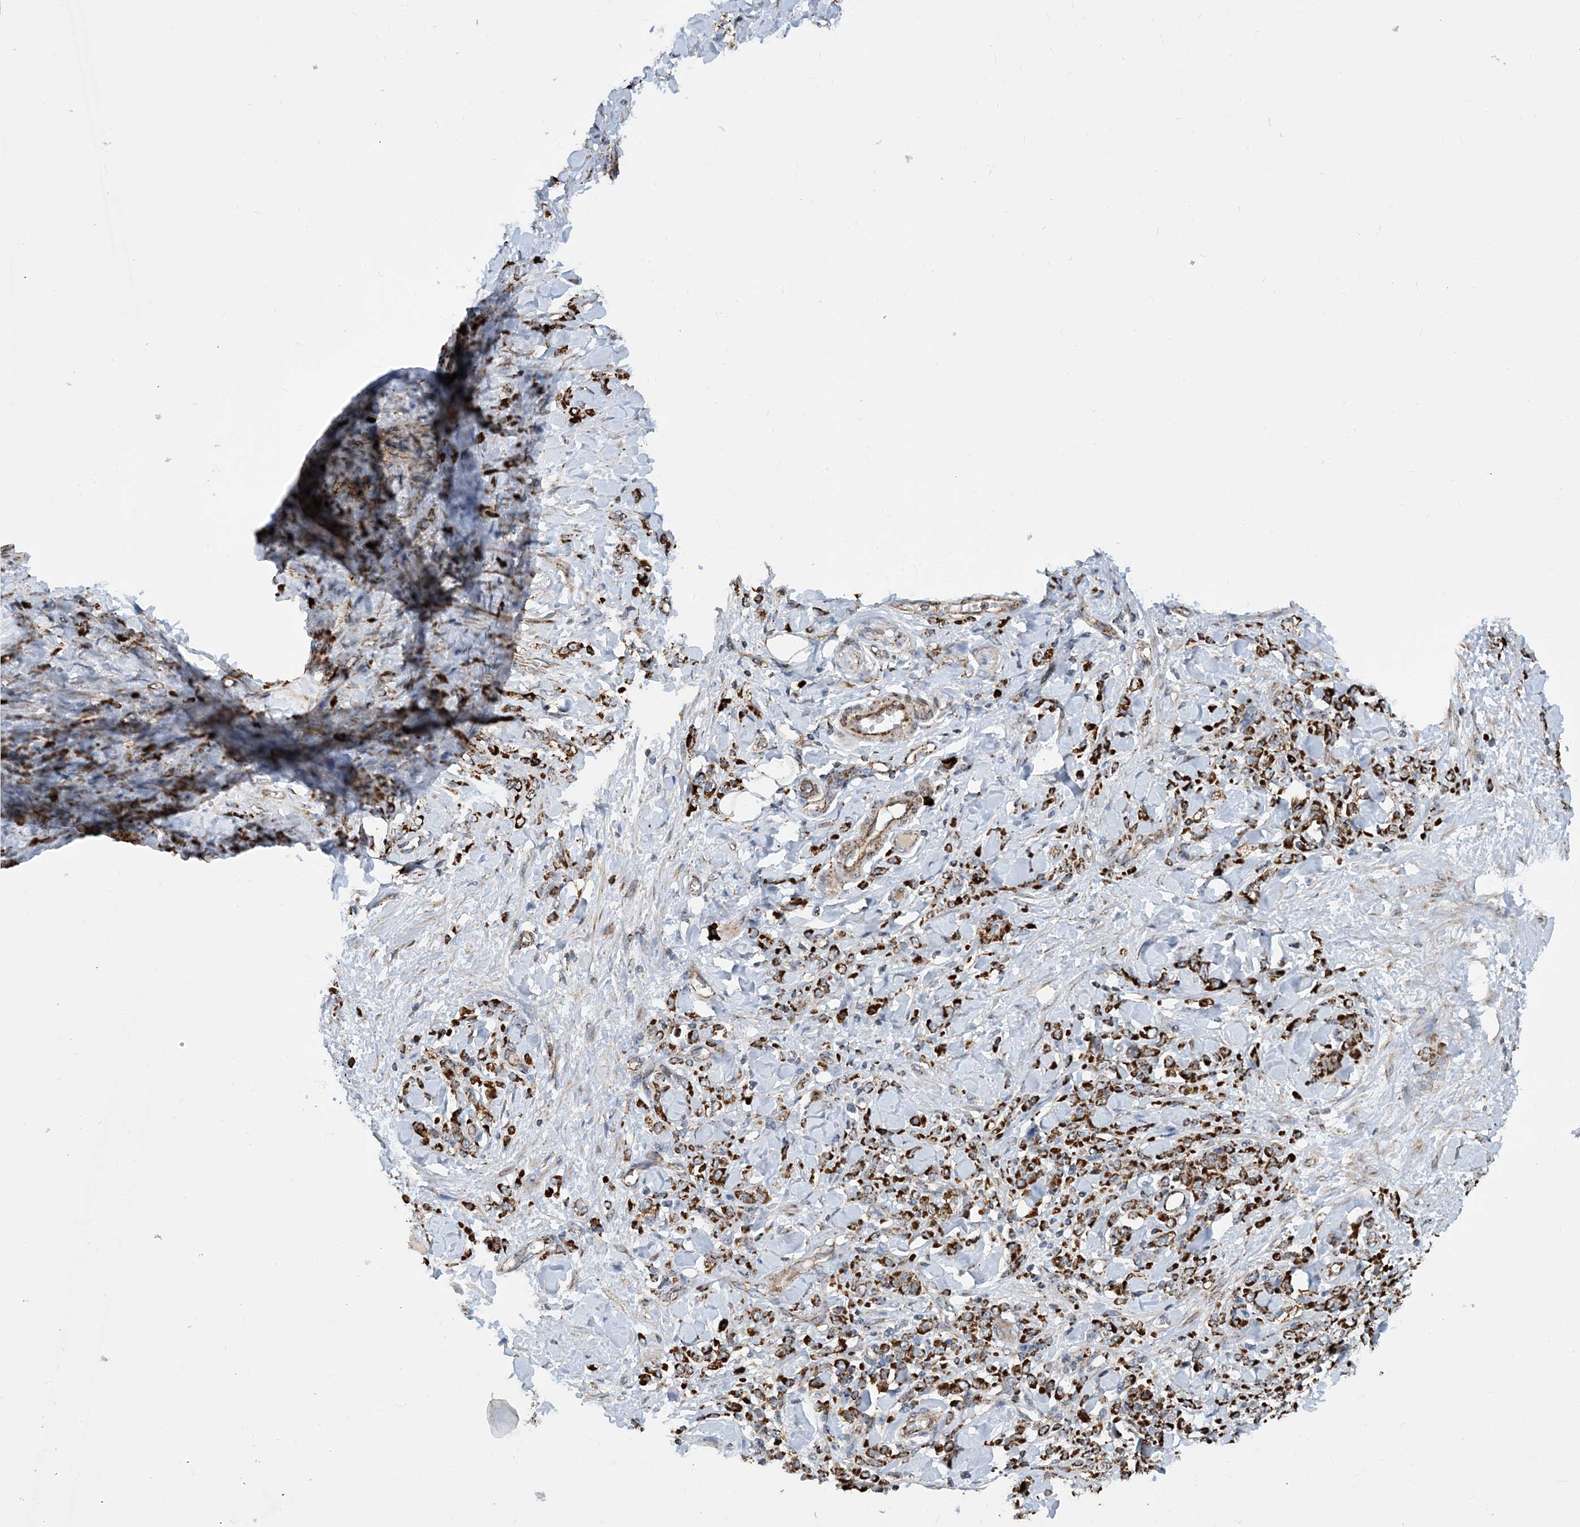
{"staining": {"intensity": "strong", "quantity": ">75%", "location": "cytoplasmic/membranous"}, "tissue": "stomach cancer", "cell_type": "Tumor cells", "image_type": "cancer", "snomed": [{"axis": "morphology", "description": "Normal tissue, NOS"}, {"axis": "morphology", "description": "Adenocarcinoma, NOS"}, {"axis": "topography", "description": "Stomach"}], "caption": "Adenocarcinoma (stomach) stained for a protein (brown) displays strong cytoplasmic/membranous positive staining in about >75% of tumor cells.", "gene": "PCDHGA1", "patient": {"sex": "male", "age": 82}}